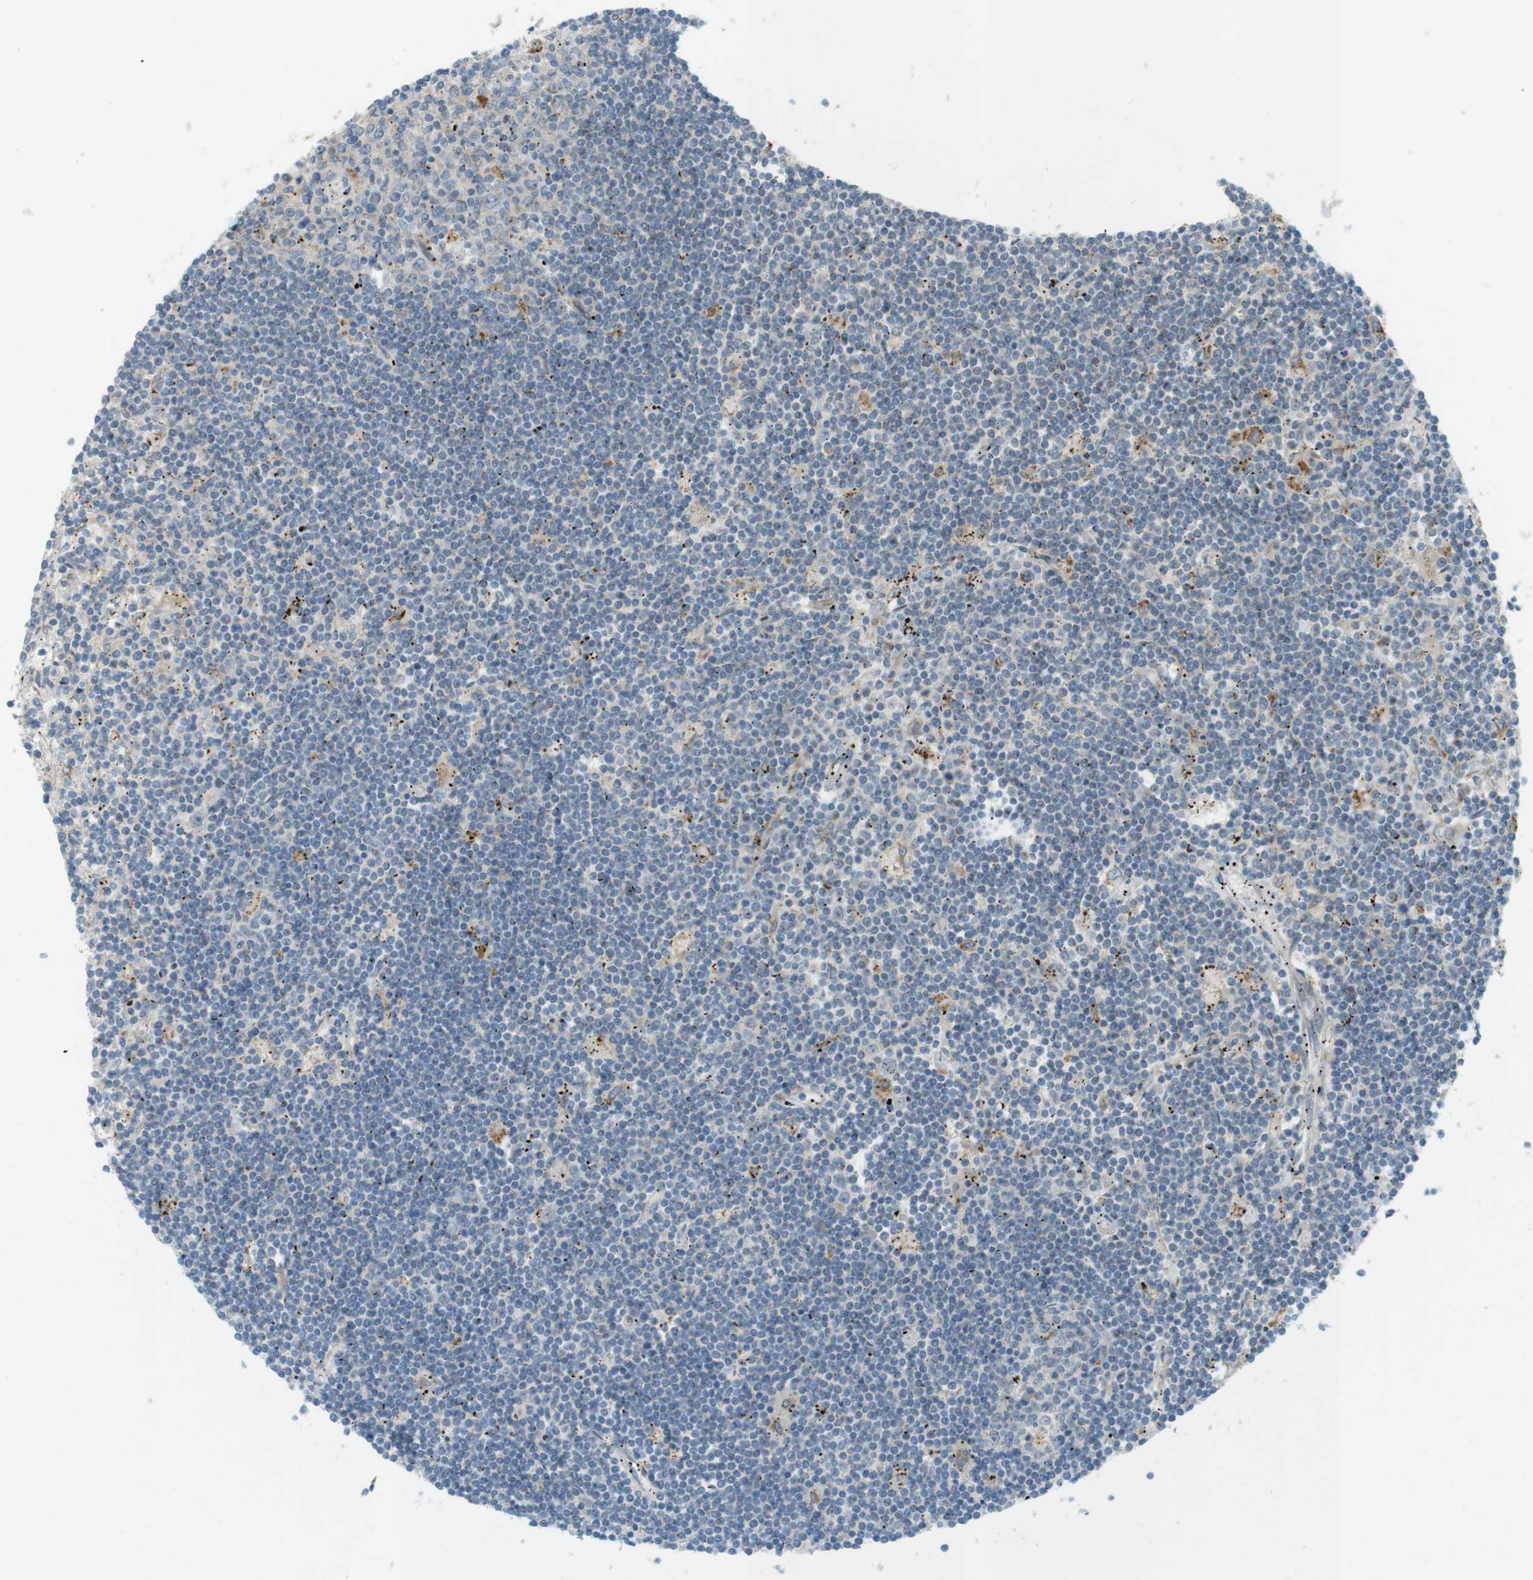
{"staining": {"intensity": "moderate", "quantity": "<25%", "location": "cytoplasmic/membranous"}, "tissue": "lymphoma", "cell_type": "Tumor cells", "image_type": "cancer", "snomed": [{"axis": "morphology", "description": "Malignant lymphoma, non-Hodgkin's type, Low grade"}, {"axis": "topography", "description": "Spleen"}], "caption": "Protein analysis of malignant lymphoma, non-Hodgkin's type (low-grade) tissue demonstrates moderate cytoplasmic/membranous expression in about <25% of tumor cells.", "gene": "UGT8", "patient": {"sex": "male", "age": 76}}